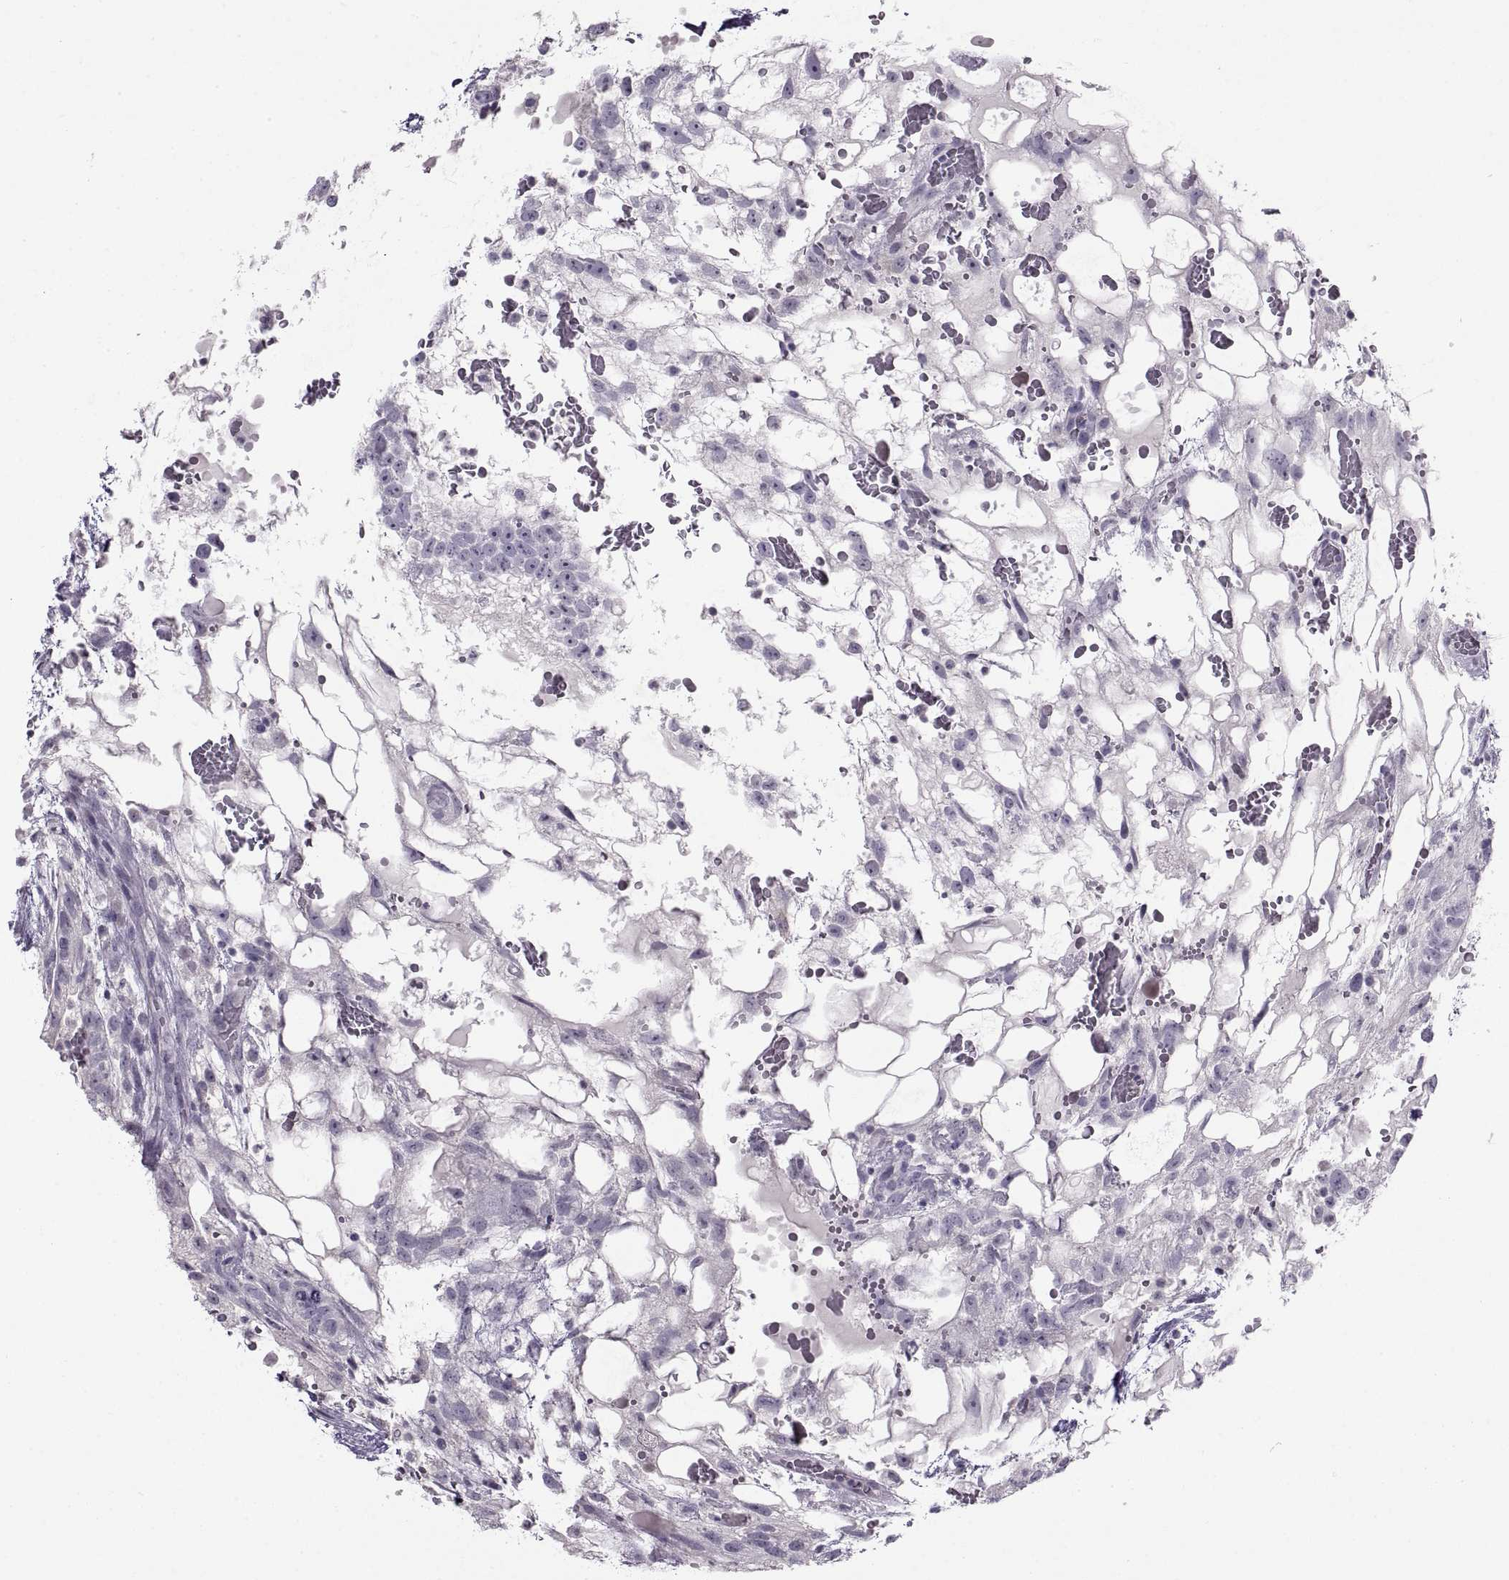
{"staining": {"intensity": "negative", "quantity": "none", "location": "none"}, "tissue": "testis cancer", "cell_type": "Tumor cells", "image_type": "cancer", "snomed": [{"axis": "morphology", "description": "Normal tissue, NOS"}, {"axis": "morphology", "description": "Carcinoma, Embryonal, NOS"}, {"axis": "topography", "description": "Testis"}], "caption": "DAB (3,3'-diaminobenzidine) immunohistochemical staining of human embryonal carcinoma (testis) displays no significant positivity in tumor cells.", "gene": "BSPH1", "patient": {"sex": "male", "age": 32}}